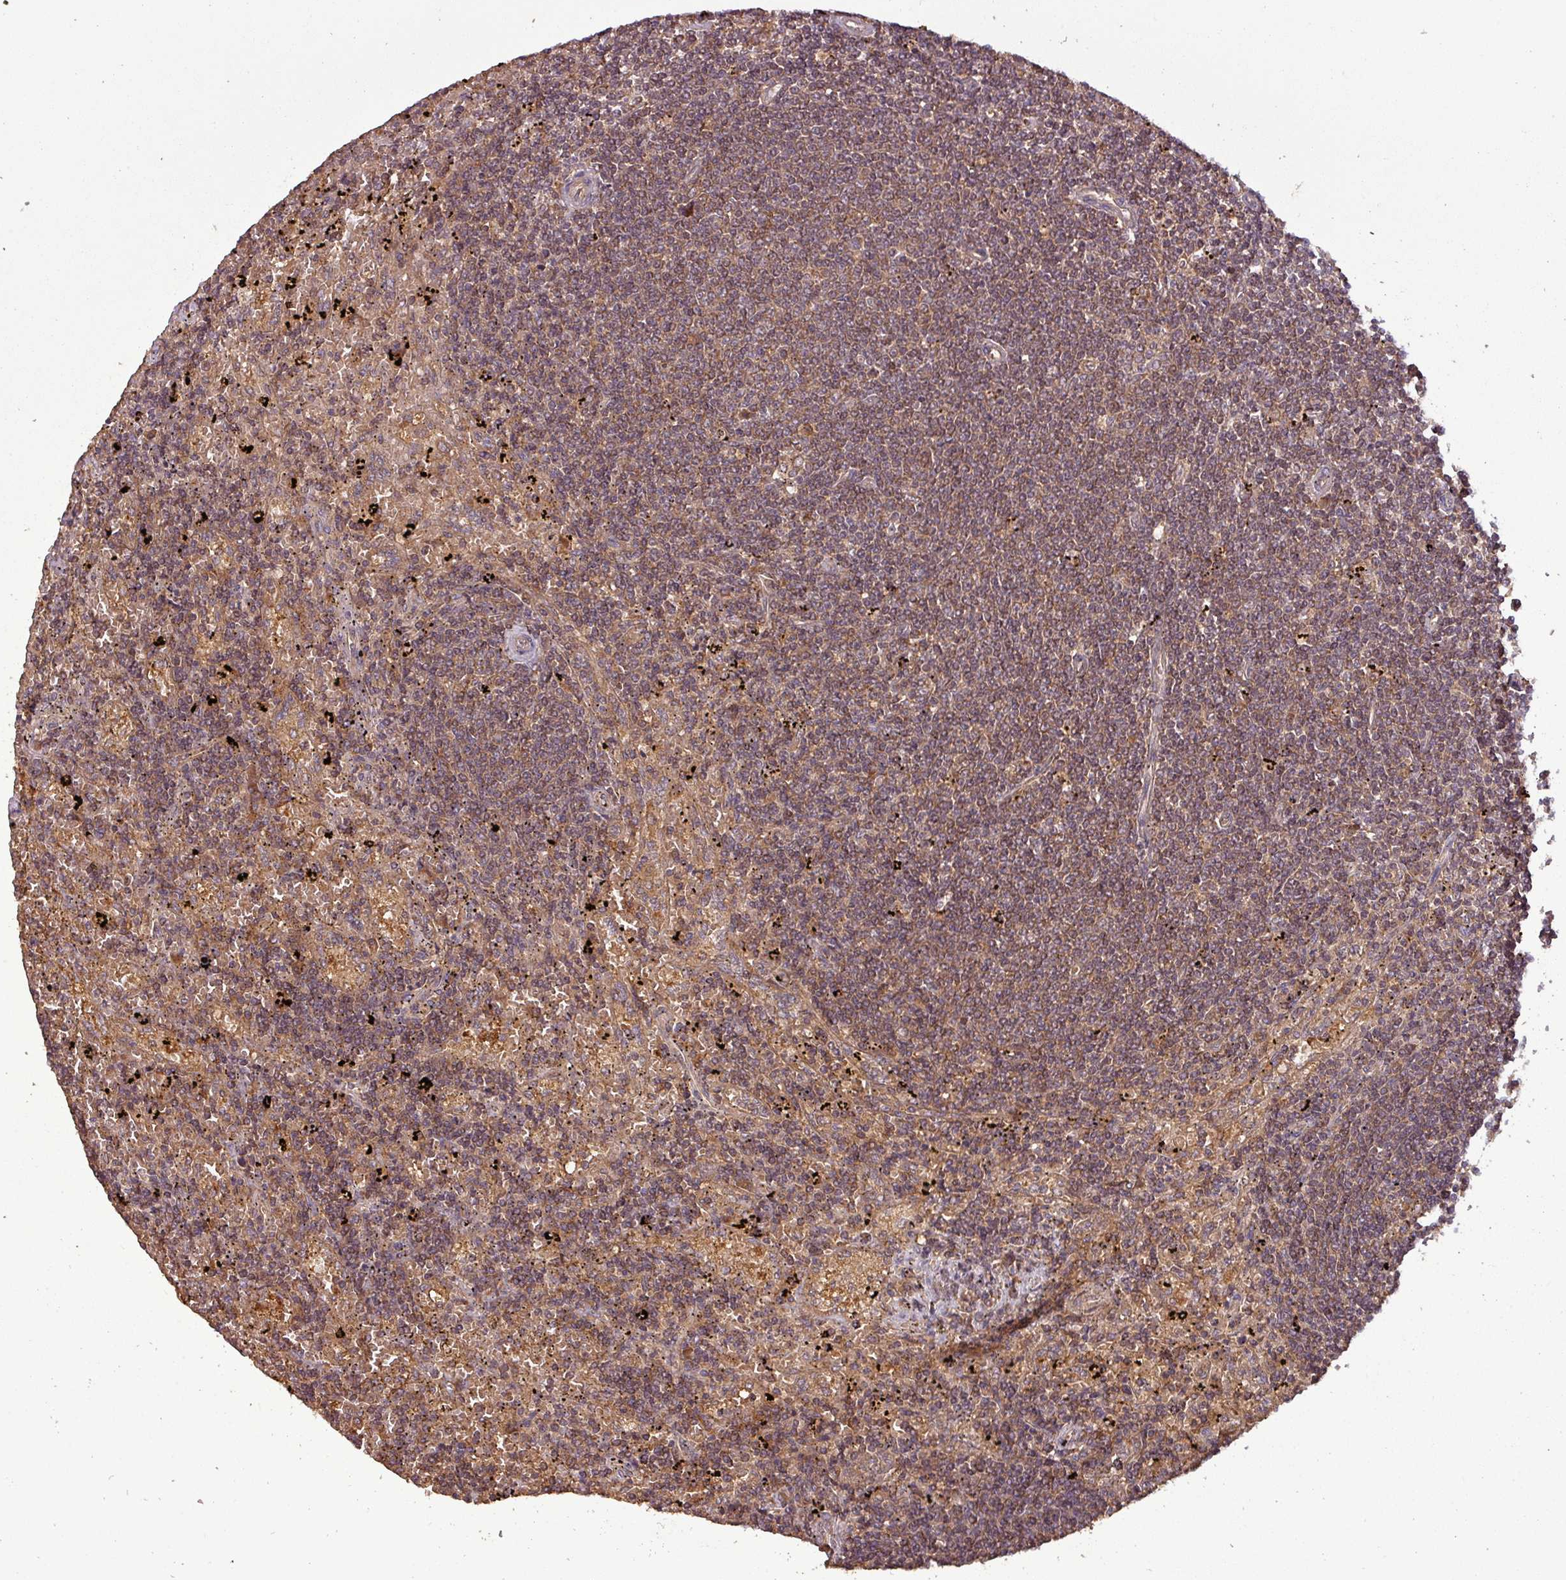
{"staining": {"intensity": "weak", "quantity": ">75%", "location": "cytoplasmic/membranous"}, "tissue": "lymphoma", "cell_type": "Tumor cells", "image_type": "cancer", "snomed": [{"axis": "morphology", "description": "Malignant lymphoma, non-Hodgkin's type, Low grade"}, {"axis": "topography", "description": "Spleen"}], "caption": "Lymphoma was stained to show a protein in brown. There is low levels of weak cytoplasmic/membranous staining in about >75% of tumor cells. (IHC, brightfield microscopy, high magnification).", "gene": "NT5C3A", "patient": {"sex": "male", "age": 76}}